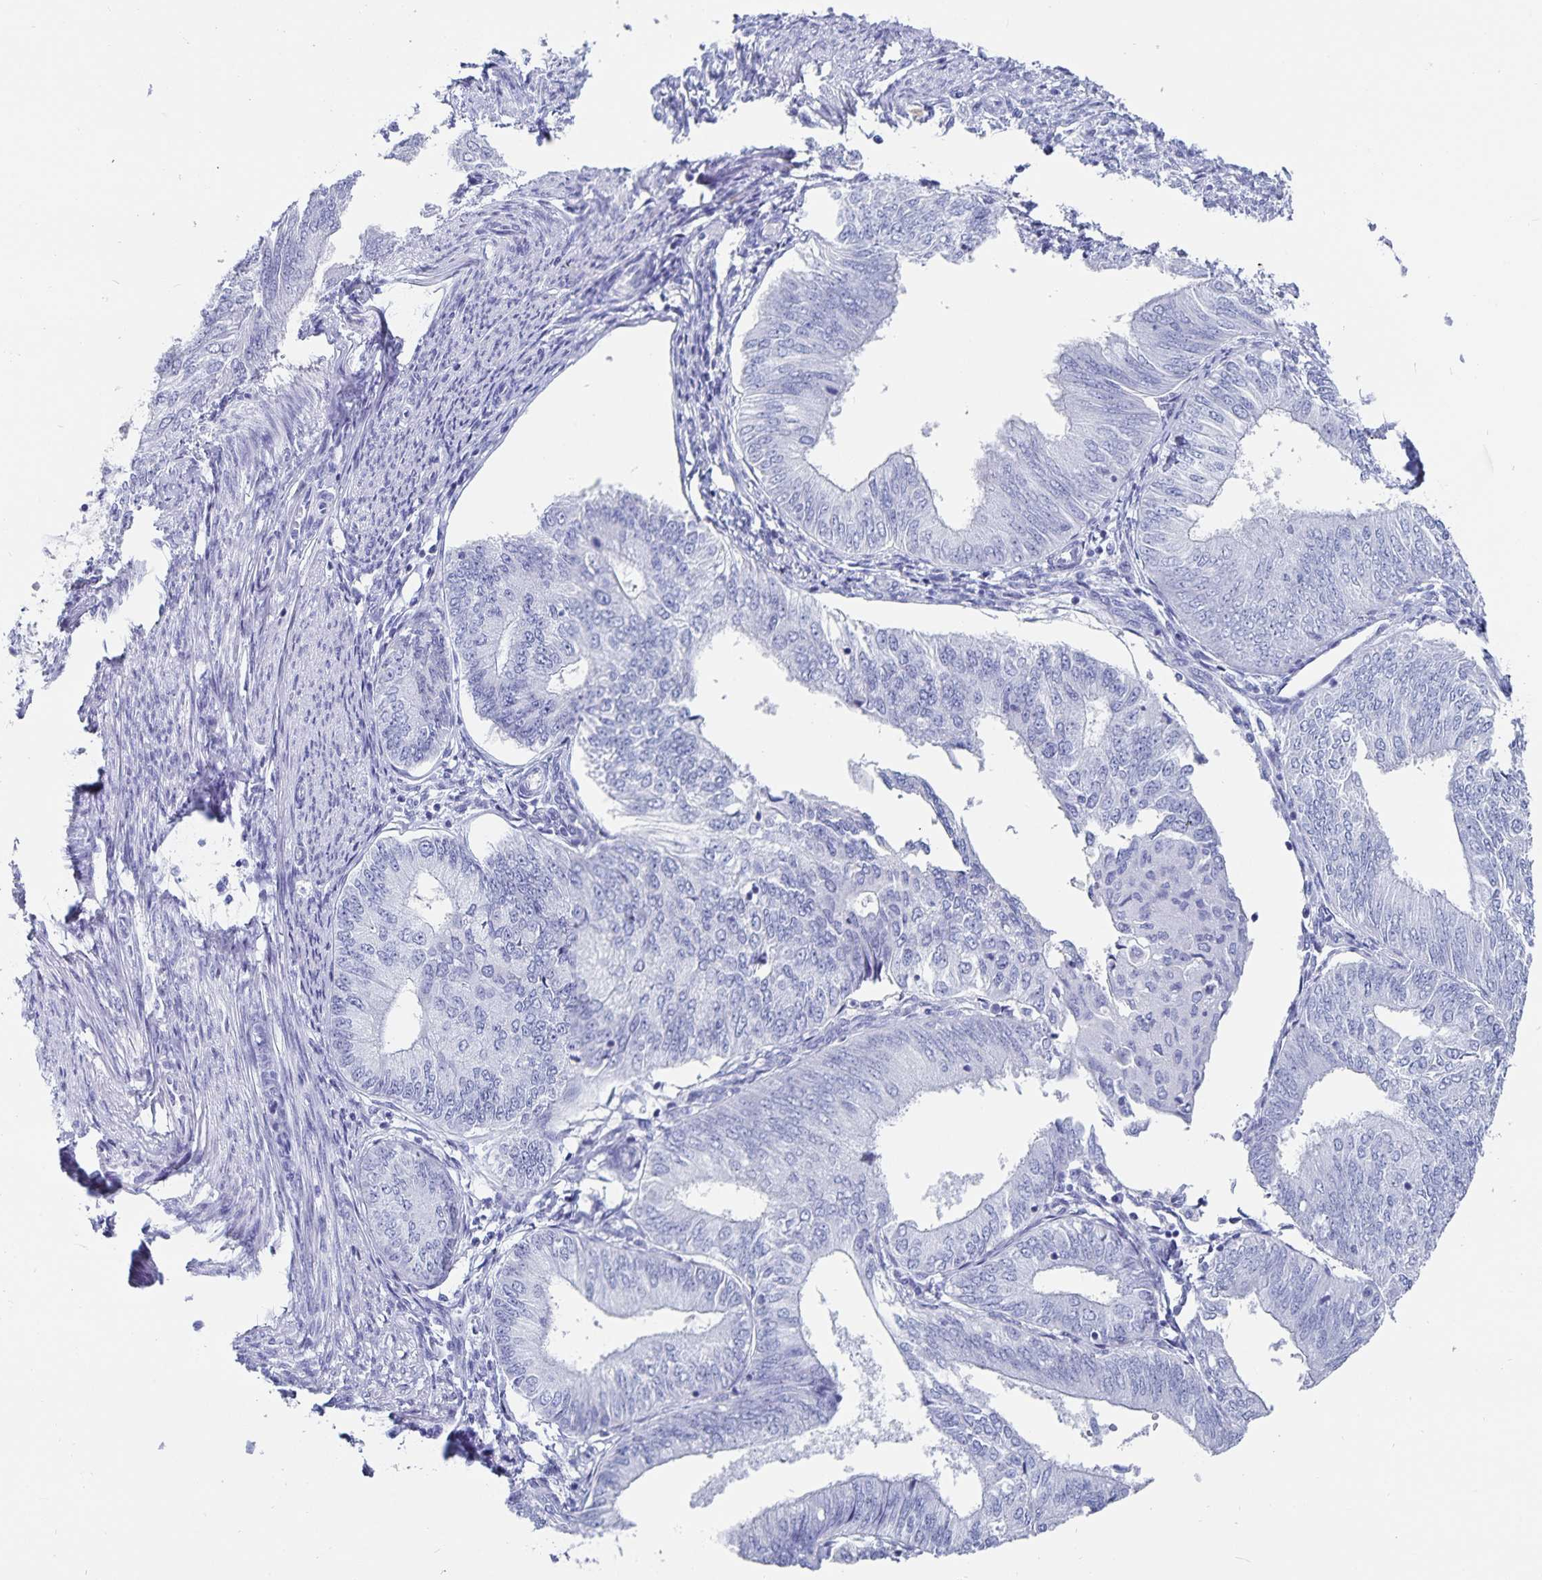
{"staining": {"intensity": "negative", "quantity": "none", "location": "none"}, "tissue": "endometrial cancer", "cell_type": "Tumor cells", "image_type": "cancer", "snomed": [{"axis": "morphology", "description": "Adenocarcinoma, NOS"}, {"axis": "topography", "description": "Endometrium"}], "caption": "Histopathology image shows no significant protein expression in tumor cells of endometrial adenocarcinoma.", "gene": "C19orf73", "patient": {"sex": "female", "age": 58}}